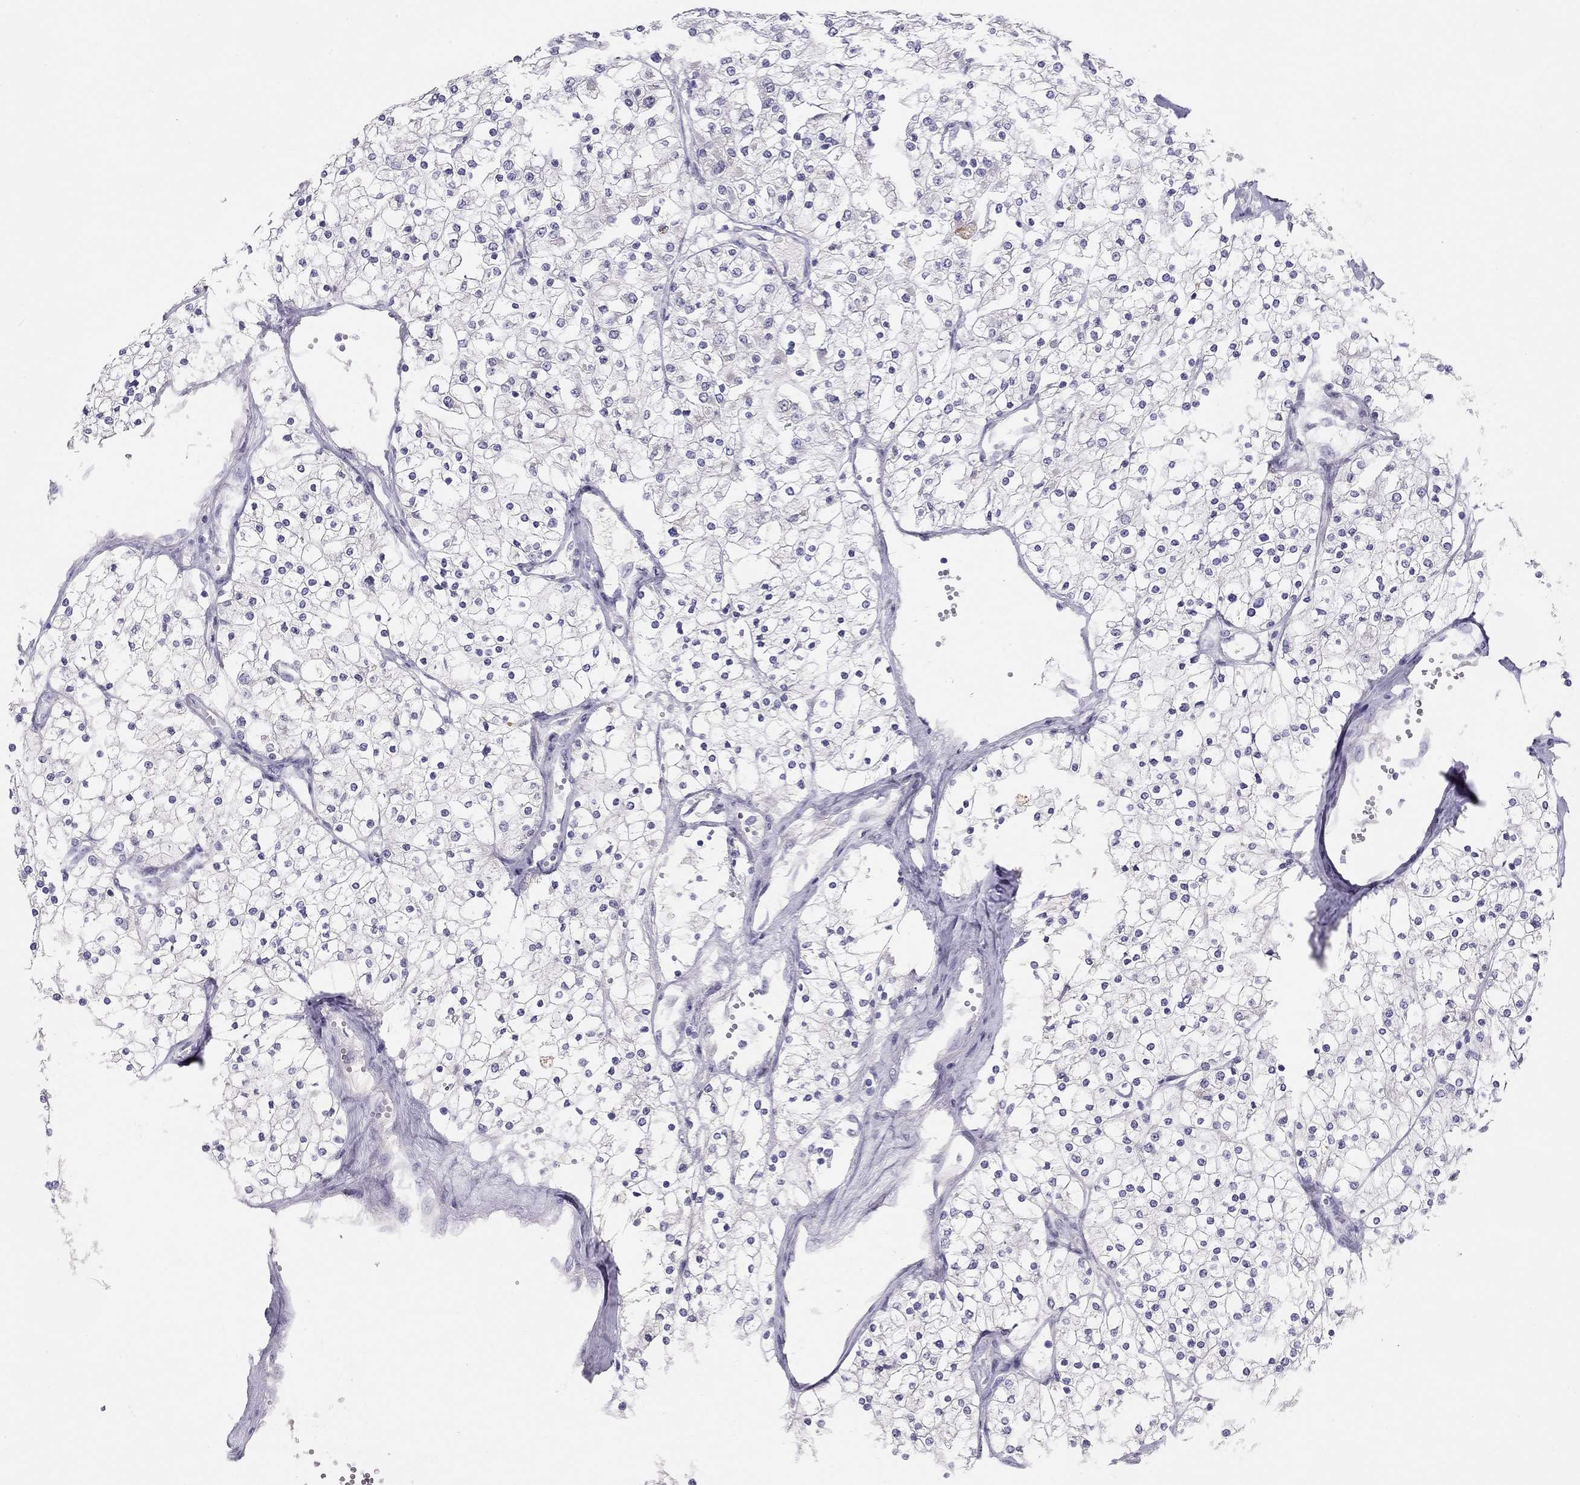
{"staining": {"intensity": "negative", "quantity": "none", "location": "none"}, "tissue": "renal cancer", "cell_type": "Tumor cells", "image_type": "cancer", "snomed": [{"axis": "morphology", "description": "Adenocarcinoma, NOS"}, {"axis": "topography", "description": "Kidney"}], "caption": "This is an immunohistochemistry photomicrograph of adenocarcinoma (renal). There is no expression in tumor cells.", "gene": "KCNV2", "patient": {"sex": "male", "age": 80}}